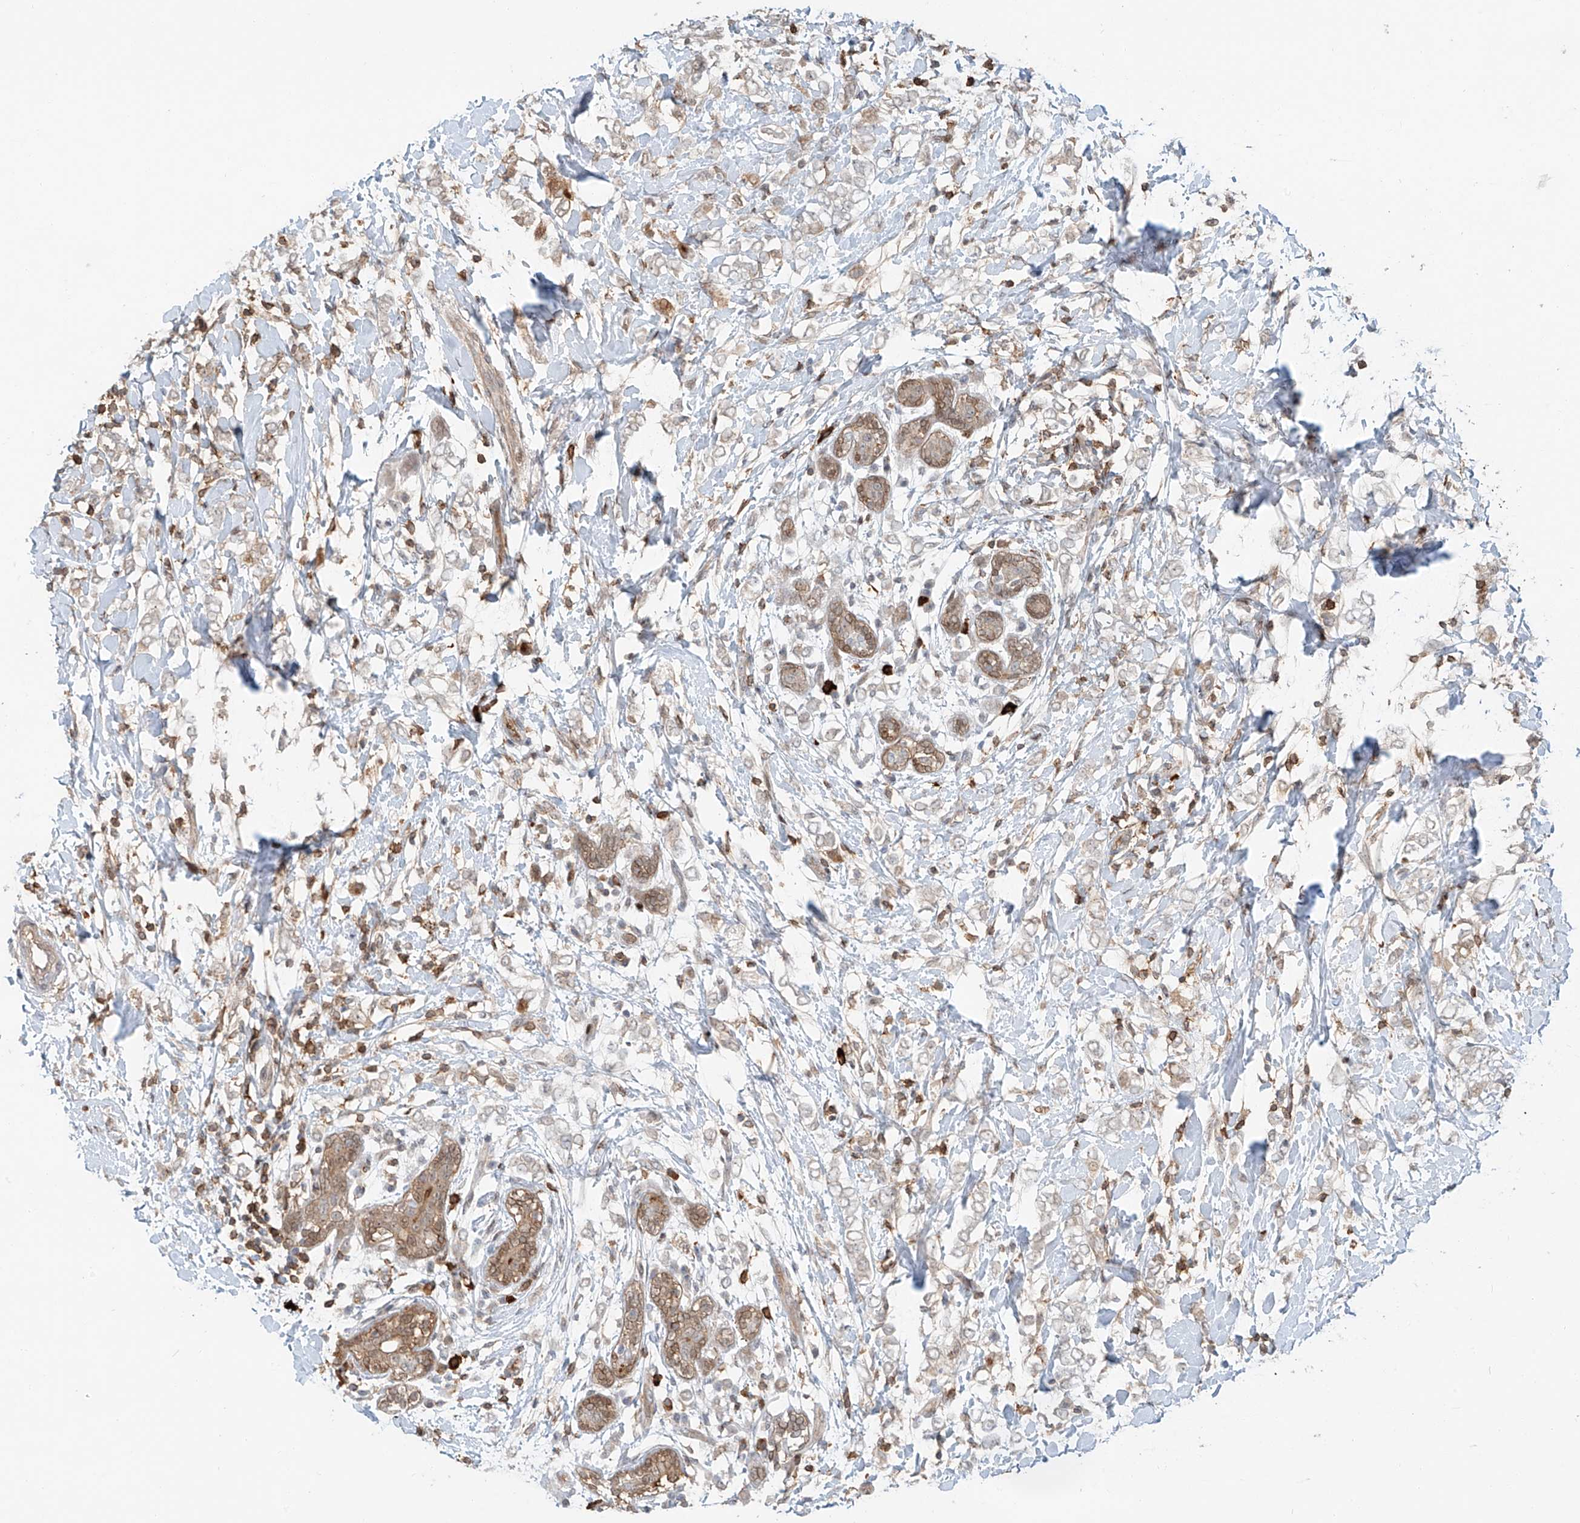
{"staining": {"intensity": "negative", "quantity": "none", "location": "none"}, "tissue": "breast cancer", "cell_type": "Tumor cells", "image_type": "cancer", "snomed": [{"axis": "morphology", "description": "Normal tissue, NOS"}, {"axis": "morphology", "description": "Lobular carcinoma"}, {"axis": "topography", "description": "Breast"}], "caption": "Breast cancer was stained to show a protein in brown. There is no significant staining in tumor cells. (DAB (3,3'-diaminobenzidine) immunohistochemistry visualized using brightfield microscopy, high magnification).", "gene": "CEP162", "patient": {"sex": "female", "age": 47}}